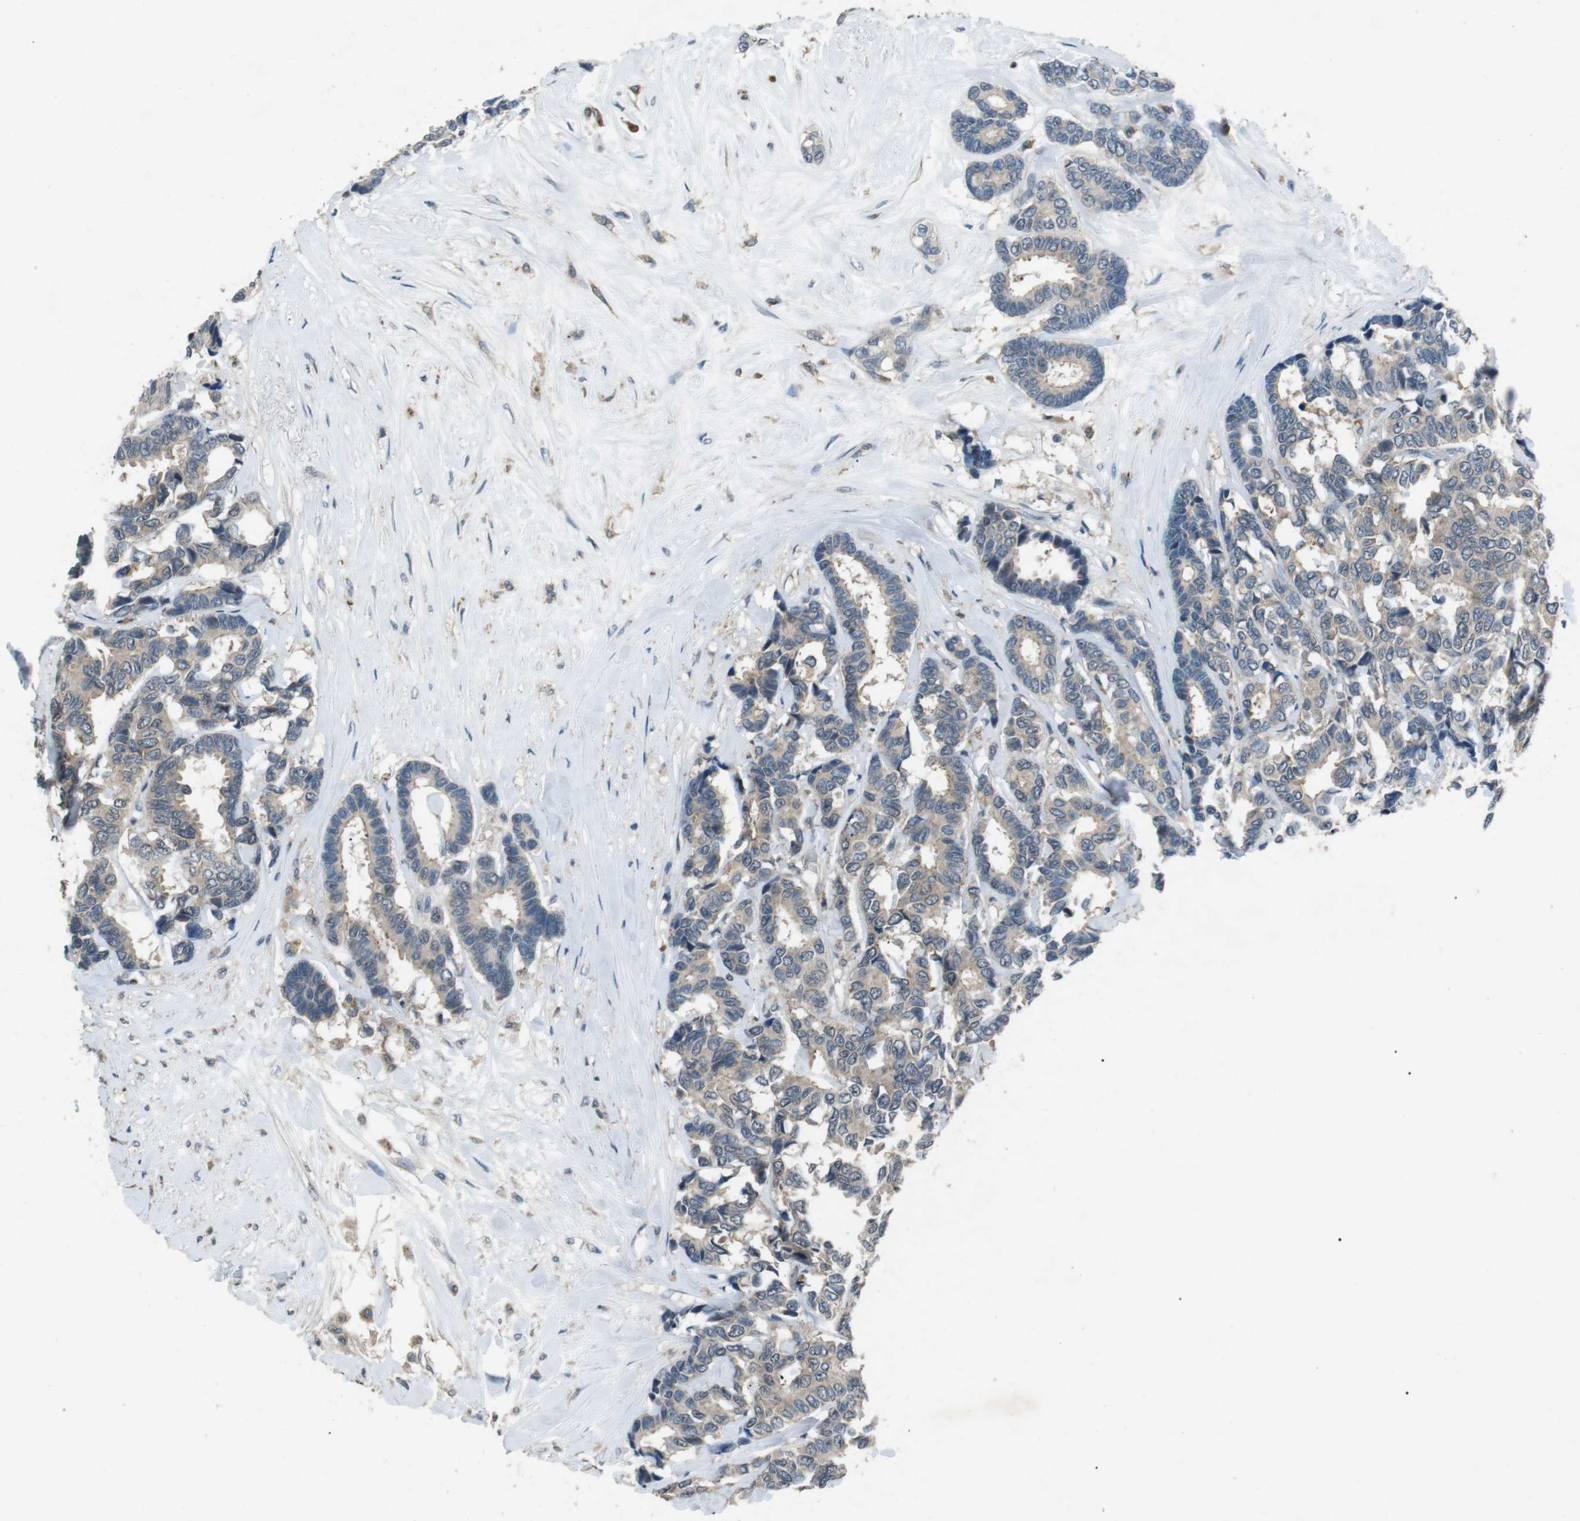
{"staining": {"intensity": "negative", "quantity": "none", "location": "none"}, "tissue": "breast cancer", "cell_type": "Tumor cells", "image_type": "cancer", "snomed": [{"axis": "morphology", "description": "Duct carcinoma"}, {"axis": "topography", "description": "Breast"}], "caption": "Tumor cells are negative for protein expression in human breast cancer (invasive ductal carcinoma).", "gene": "NEK7", "patient": {"sex": "female", "age": 87}}